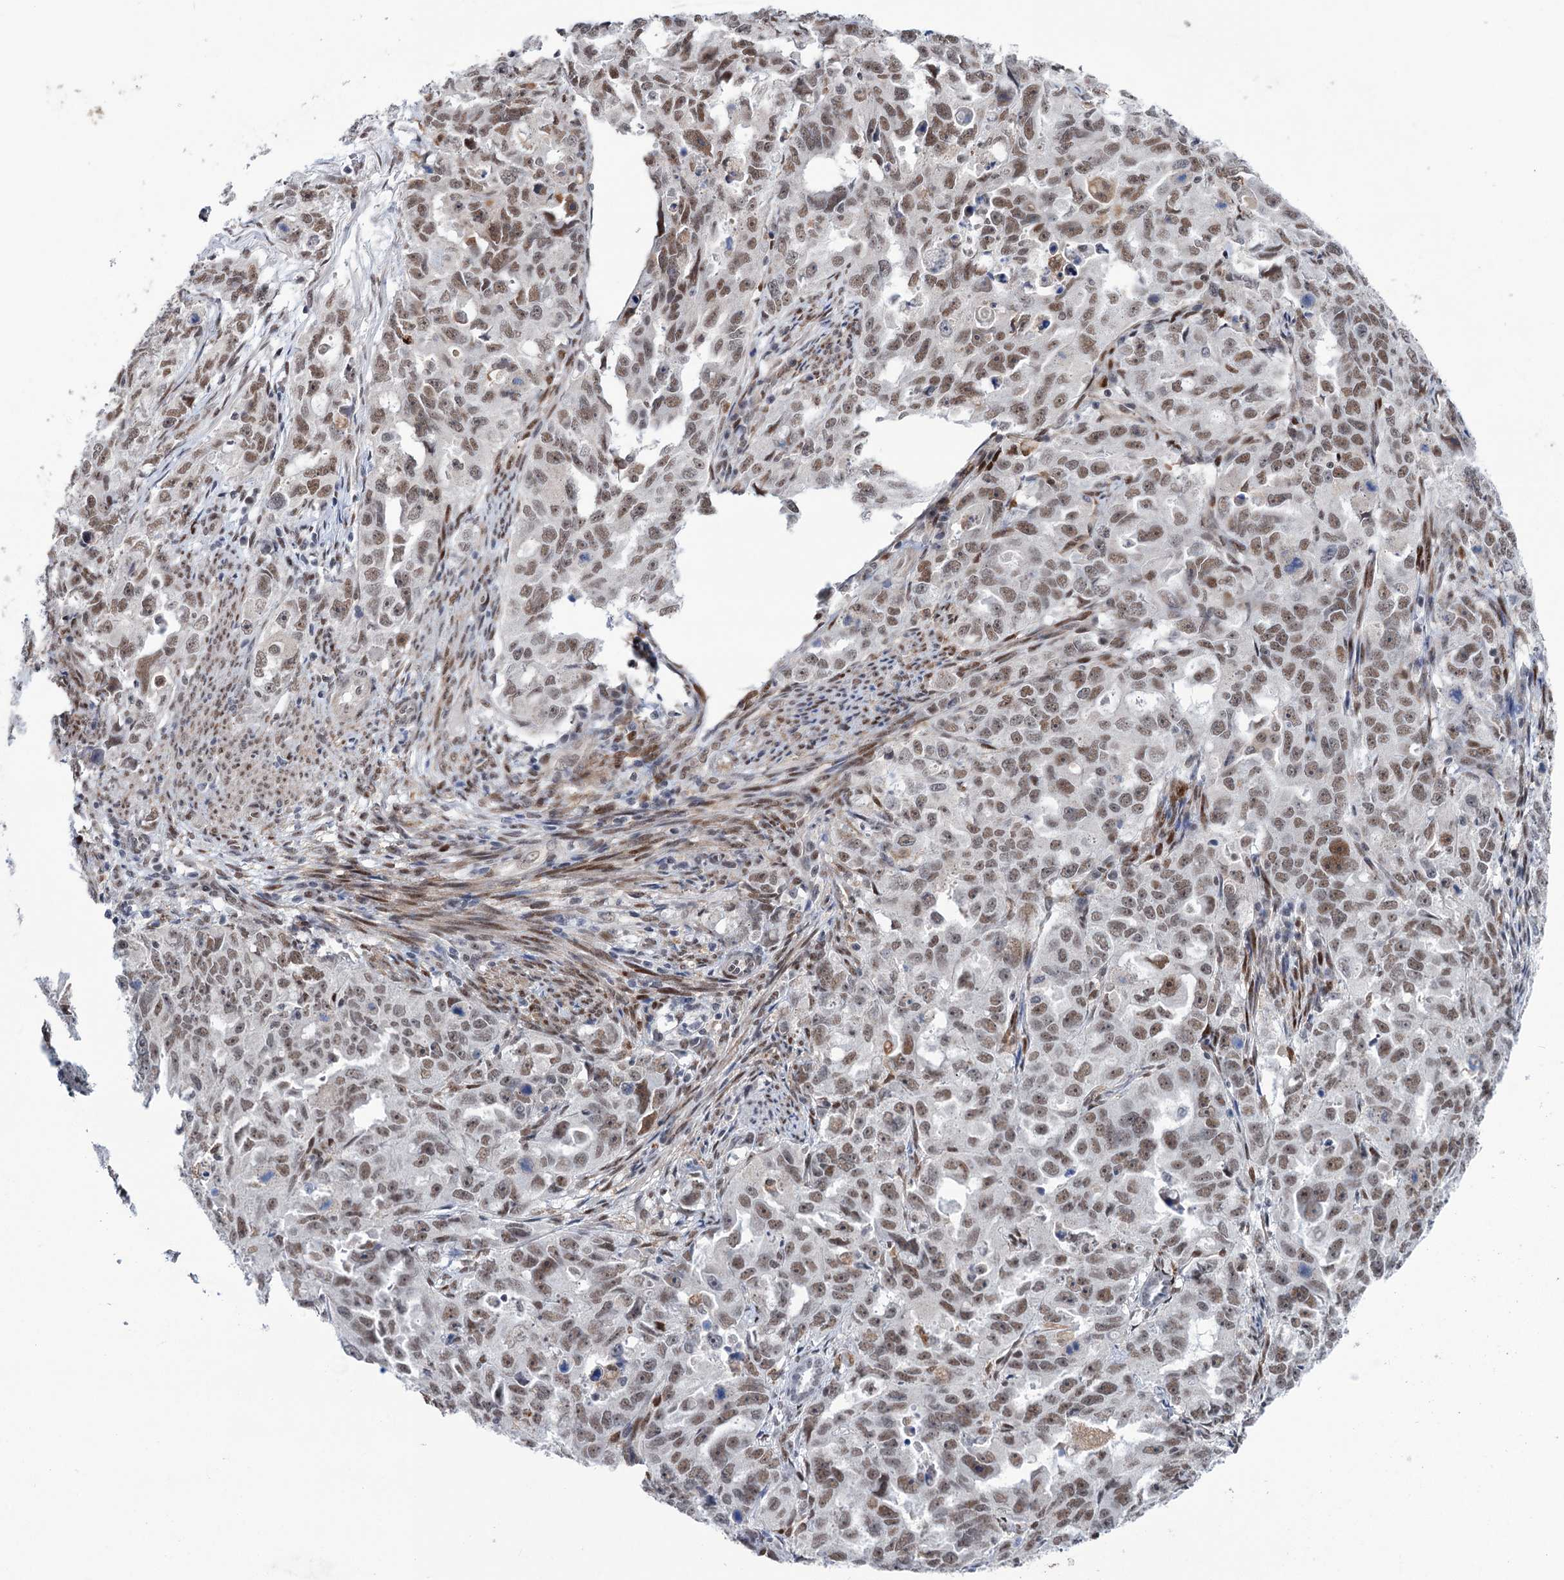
{"staining": {"intensity": "moderate", "quantity": ">75%", "location": "nuclear"}, "tissue": "endometrial cancer", "cell_type": "Tumor cells", "image_type": "cancer", "snomed": [{"axis": "morphology", "description": "Adenocarcinoma, NOS"}, {"axis": "topography", "description": "Endometrium"}], "caption": "IHC of human adenocarcinoma (endometrial) displays medium levels of moderate nuclear staining in about >75% of tumor cells.", "gene": "FAM53A", "patient": {"sex": "female", "age": 65}}